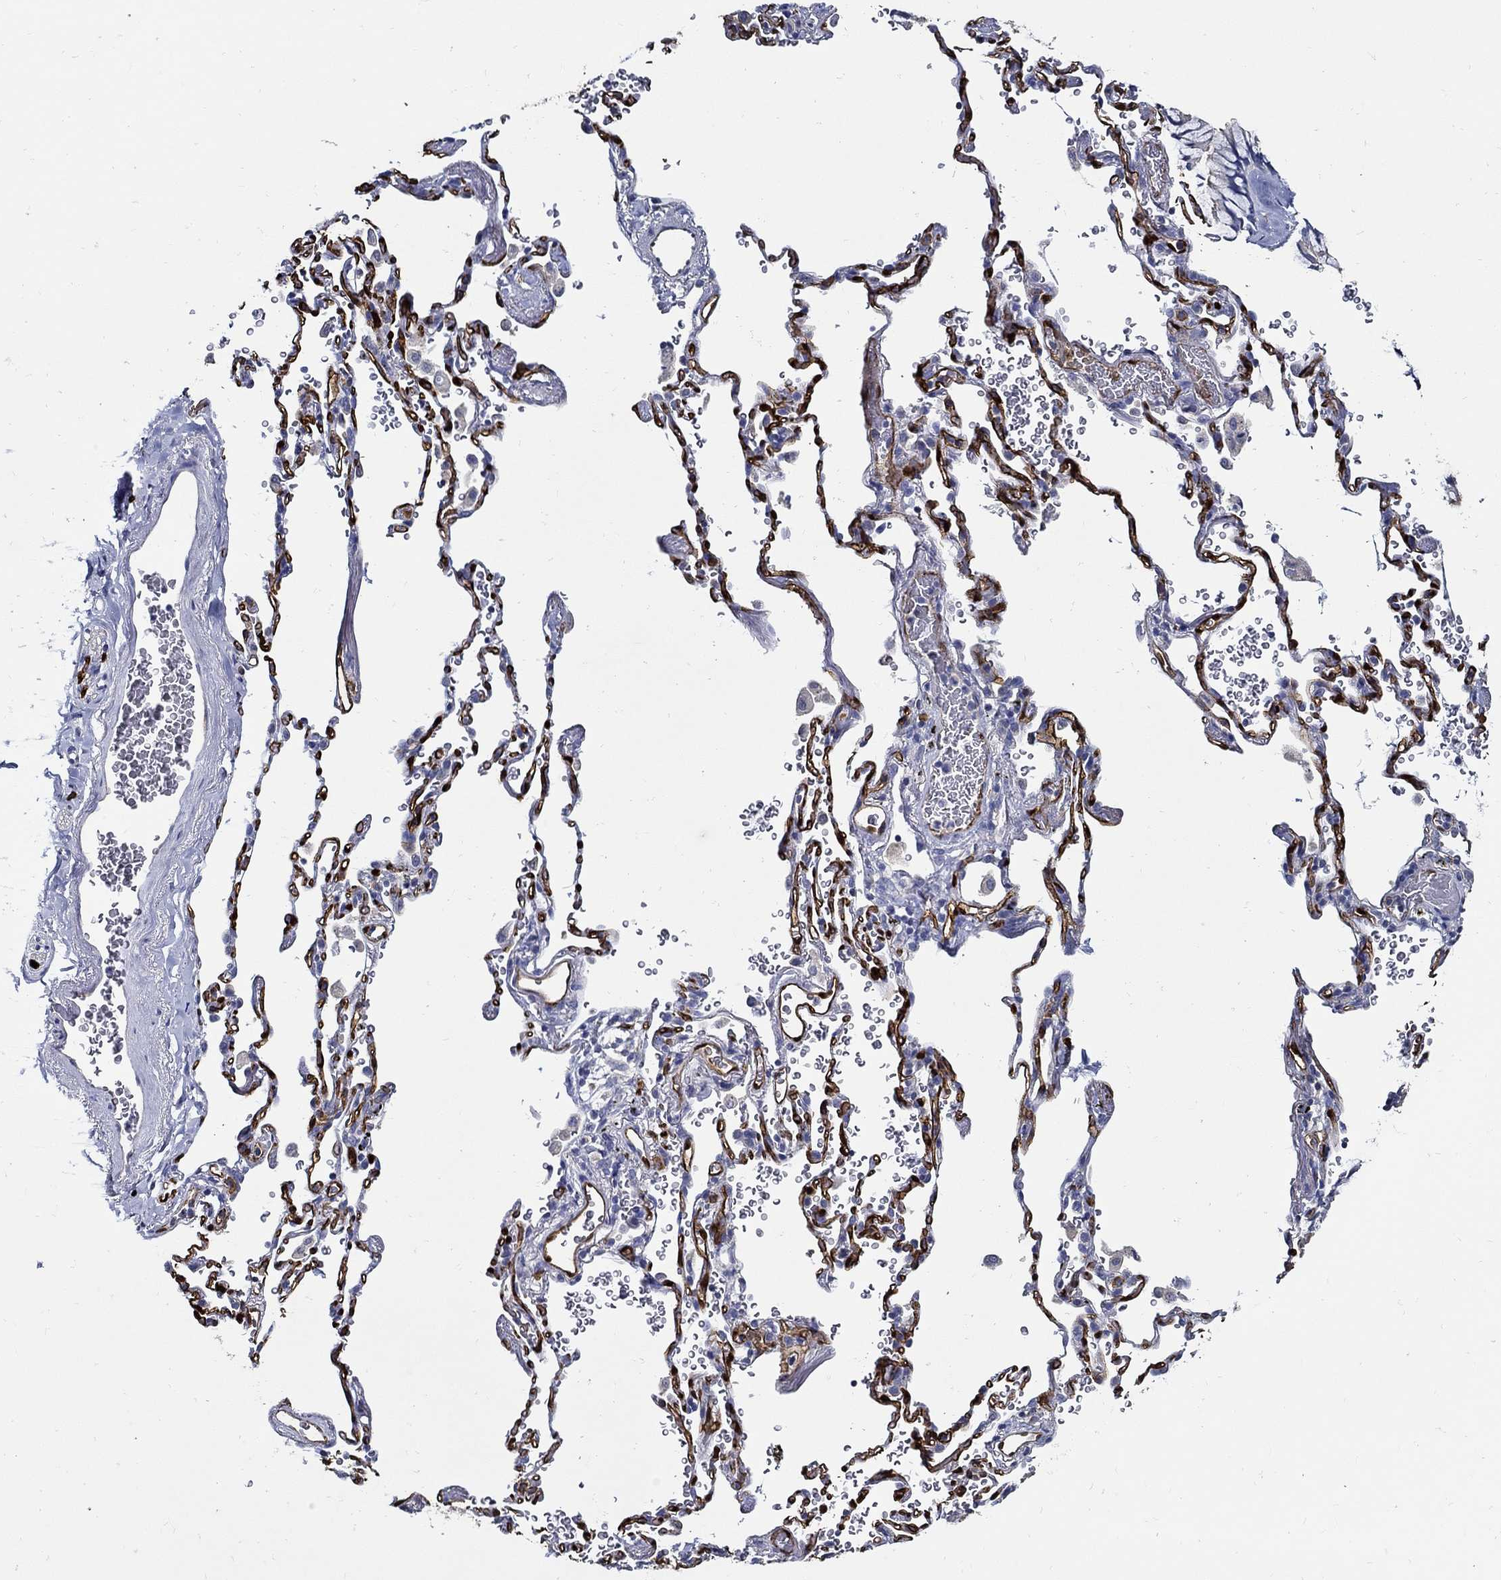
{"staining": {"intensity": "negative", "quantity": "none", "location": "none"}, "tissue": "adipose tissue", "cell_type": "Adipocytes", "image_type": "normal", "snomed": [{"axis": "morphology", "description": "Normal tissue, NOS"}, {"axis": "morphology", "description": "Adenocarcinoma, NOS"}, {"axis": "topography", "description": "Cartilage tissue"}, {"axis": "topography", "description": "Lung"}], "caption": "This is a photomicrograph of immunohistochemistry staining of normal adipose tissue, which shows no positivity in adipocytes. (DAB immunohistochemistry (IHC), high magnification).", "gene": "PRX", "patient": {"sex": "male", "age": 59}}